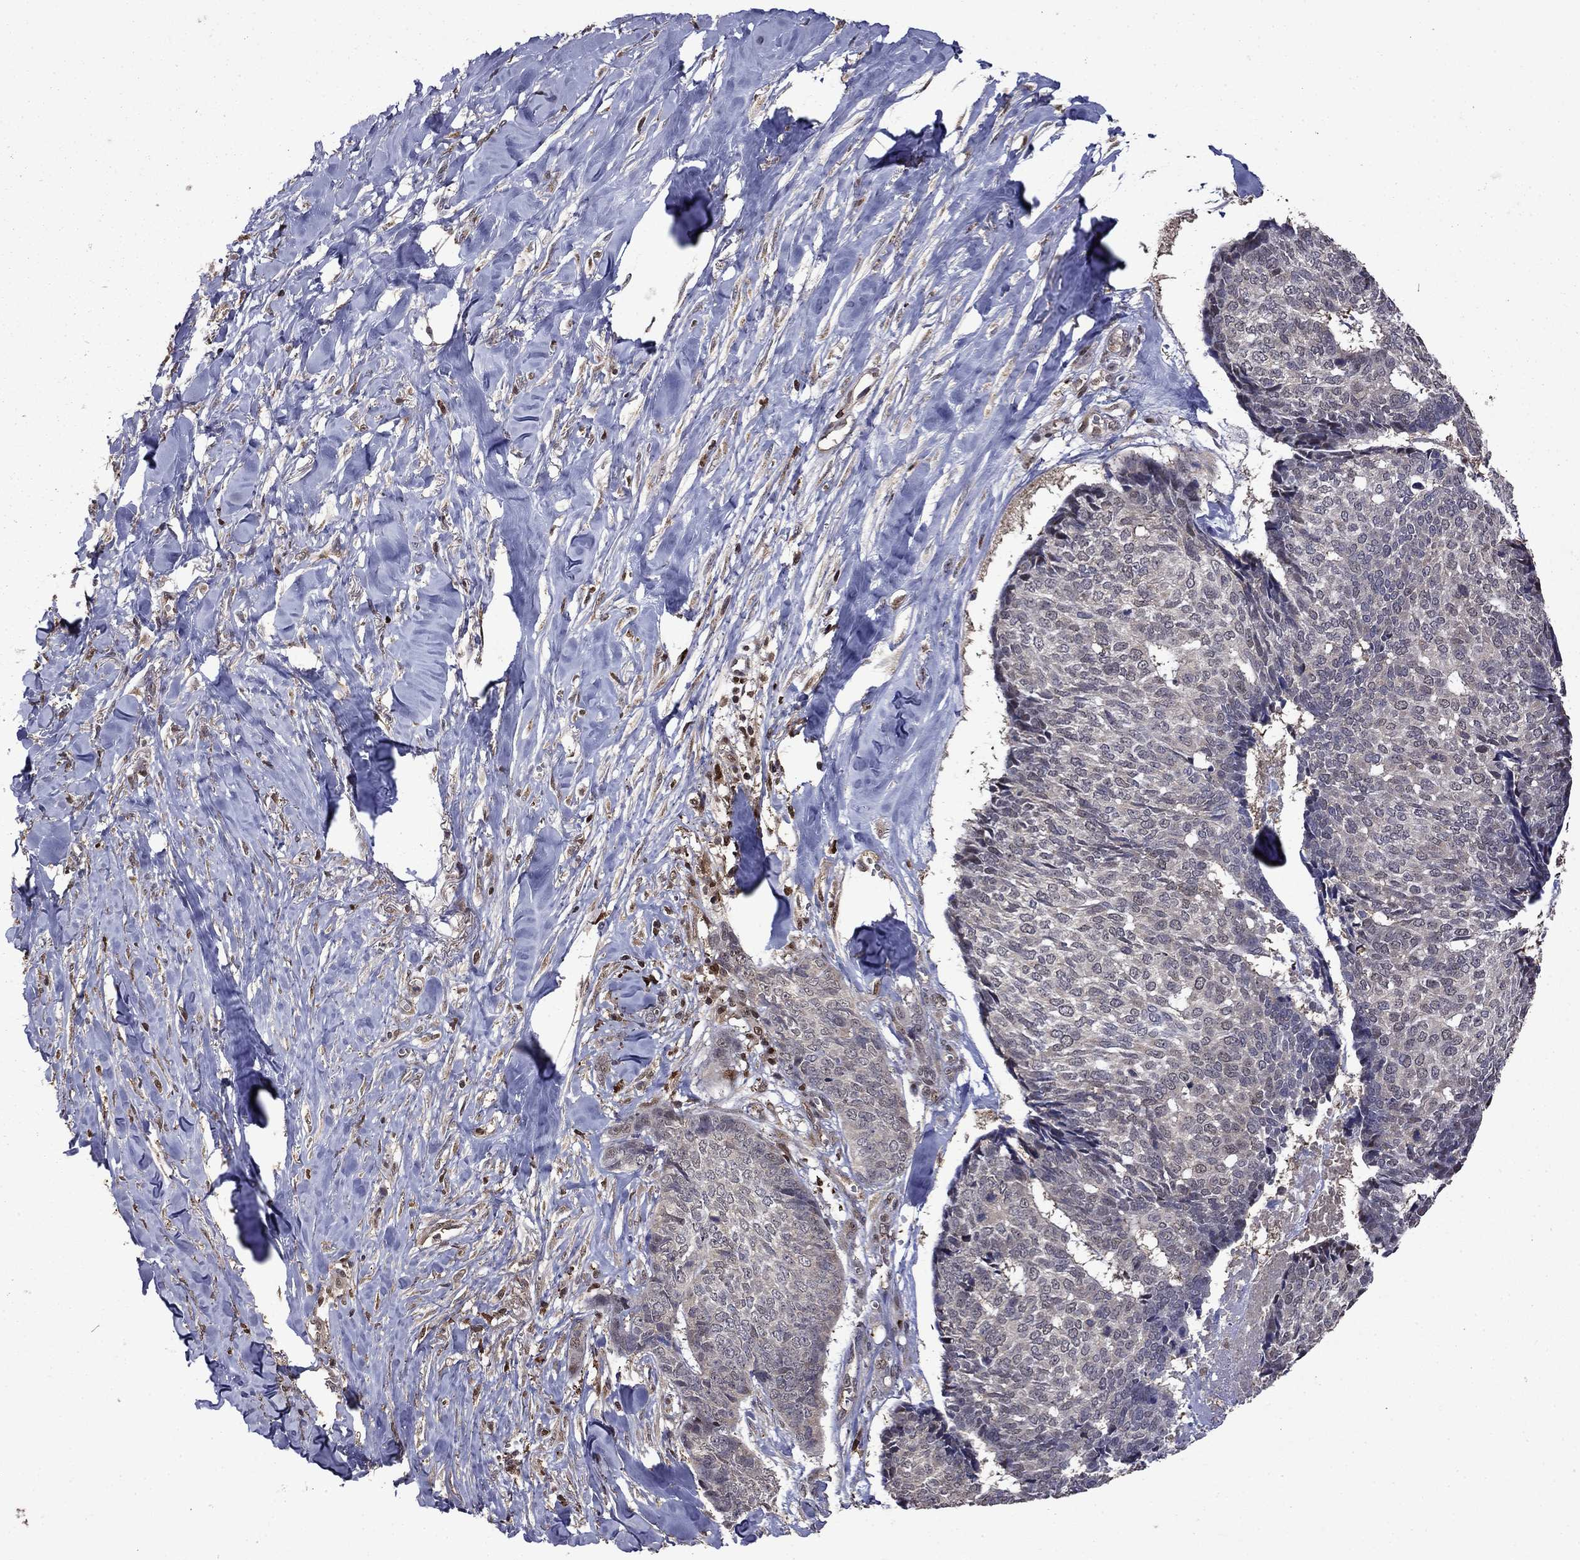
{"staining": {"intensity": "negative", "quantity": "none", "location": "none"}, "tissue": "skin cancer", "cell_type": "Tumor cells", "image_type": "cancer", "snomed": [{"axis": "morphology", "description": "Basal cell carcinoma"}, {"axis": "topography", "description": "Skin"}], "caption": "Tumor cells show no significant positivity in skin cancer (basal cell carcinoma). (DAB (3,3'-diaminobenzidine) immunohistochemistry, high magnification).", "gene": "APPBP2", "patient": {"sex": "male", "age": 86}}